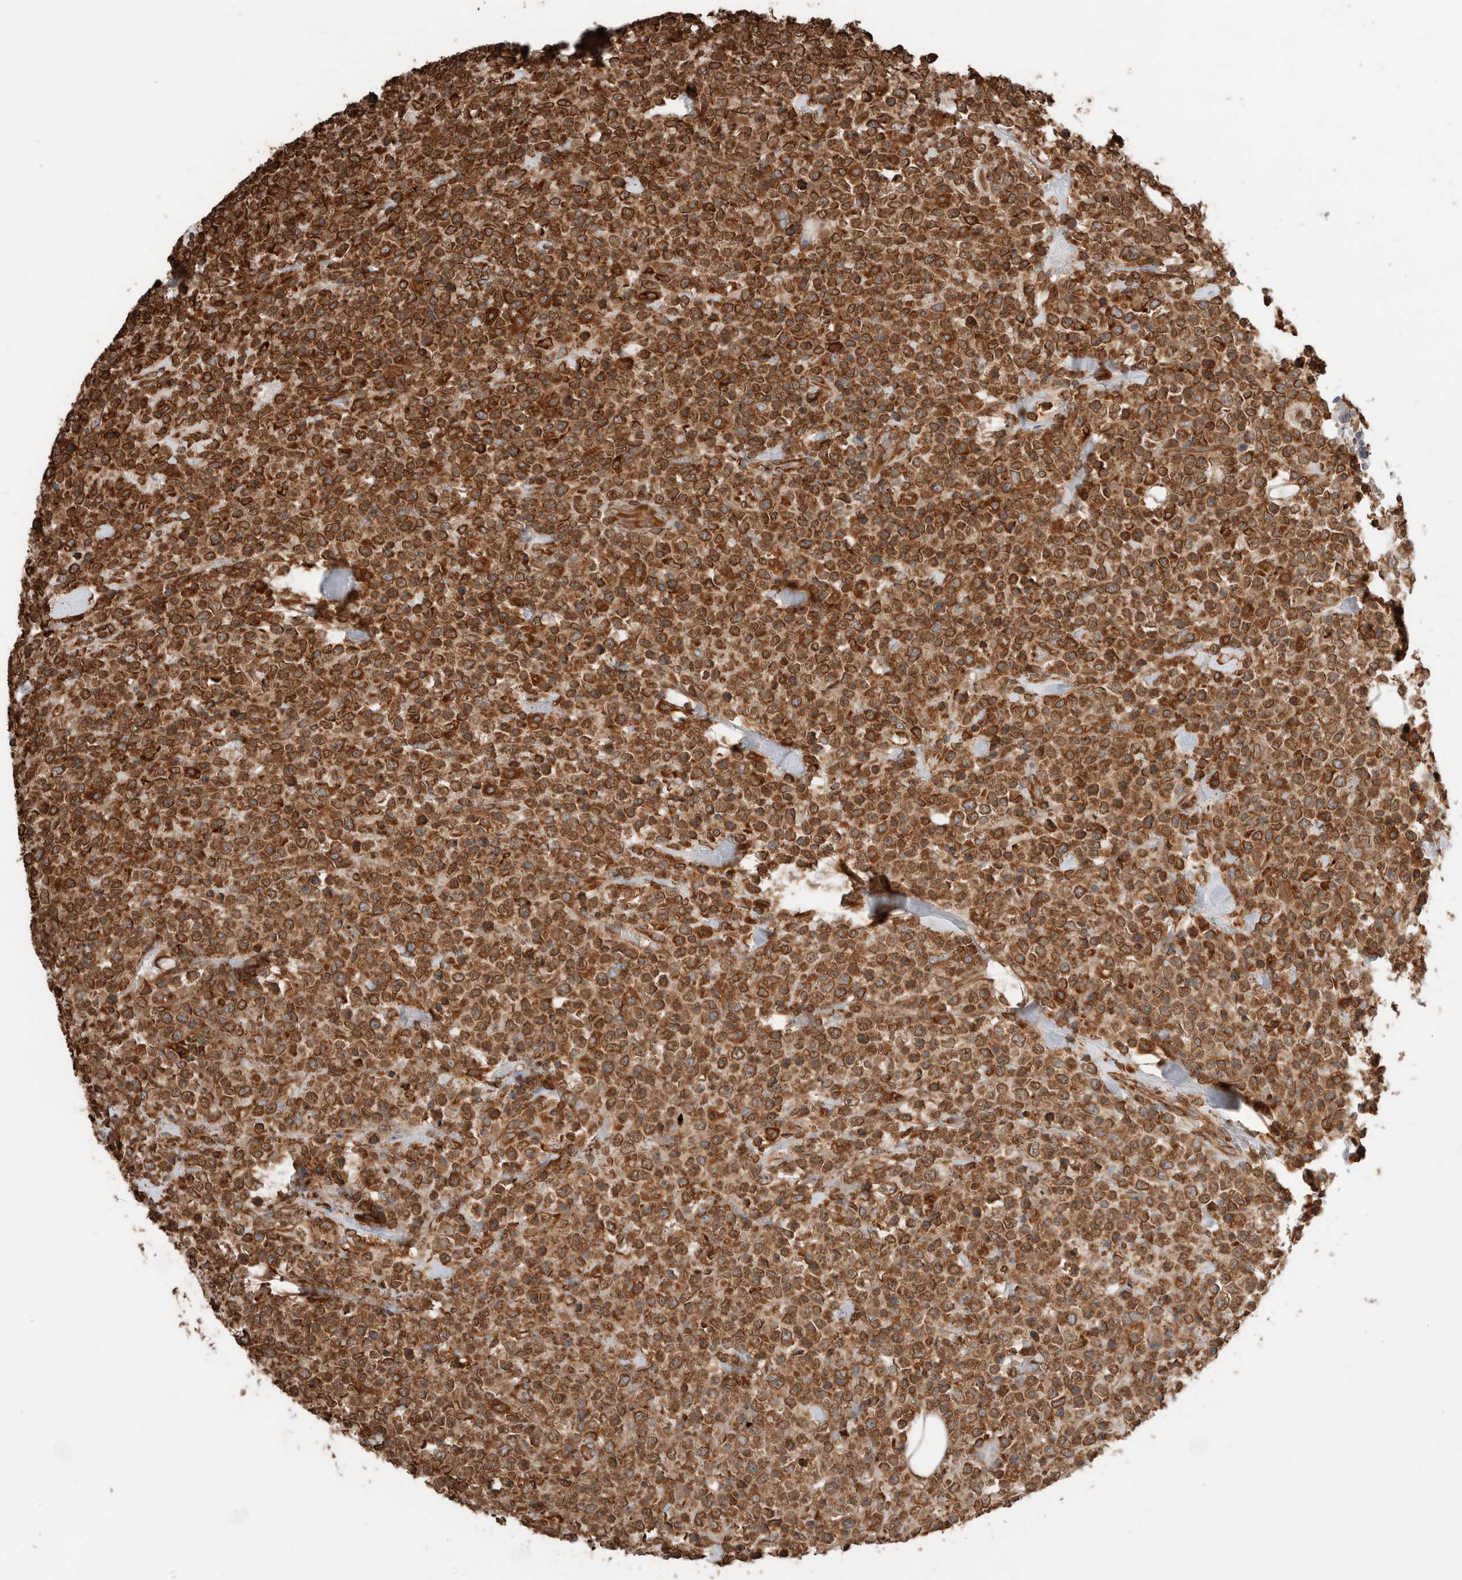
{"staining": {"intensity": "strong", "quantity": ">75%", "location": "cytoplasmic/membranous"}, "tissue": "lymphoma", "cell_type": "Tumor cells", "image_type": "cancer", "snomed": [{"axis": "morphology", "description": "Malignant lymphoma, non-Hodgkin's type, High grade"}, {"axis": "topography", "description": "Colon"}], "caption": "Approximately >75% of tumor cells in high-grade malignant lymphoma, non-Hodgkin's type reveal strong cytoplasmic/membranous protein expression as visualized by brown immunohistochemical staining.", "gene": "ERAP2", "patient": {"sex": "female", "age": 53}}